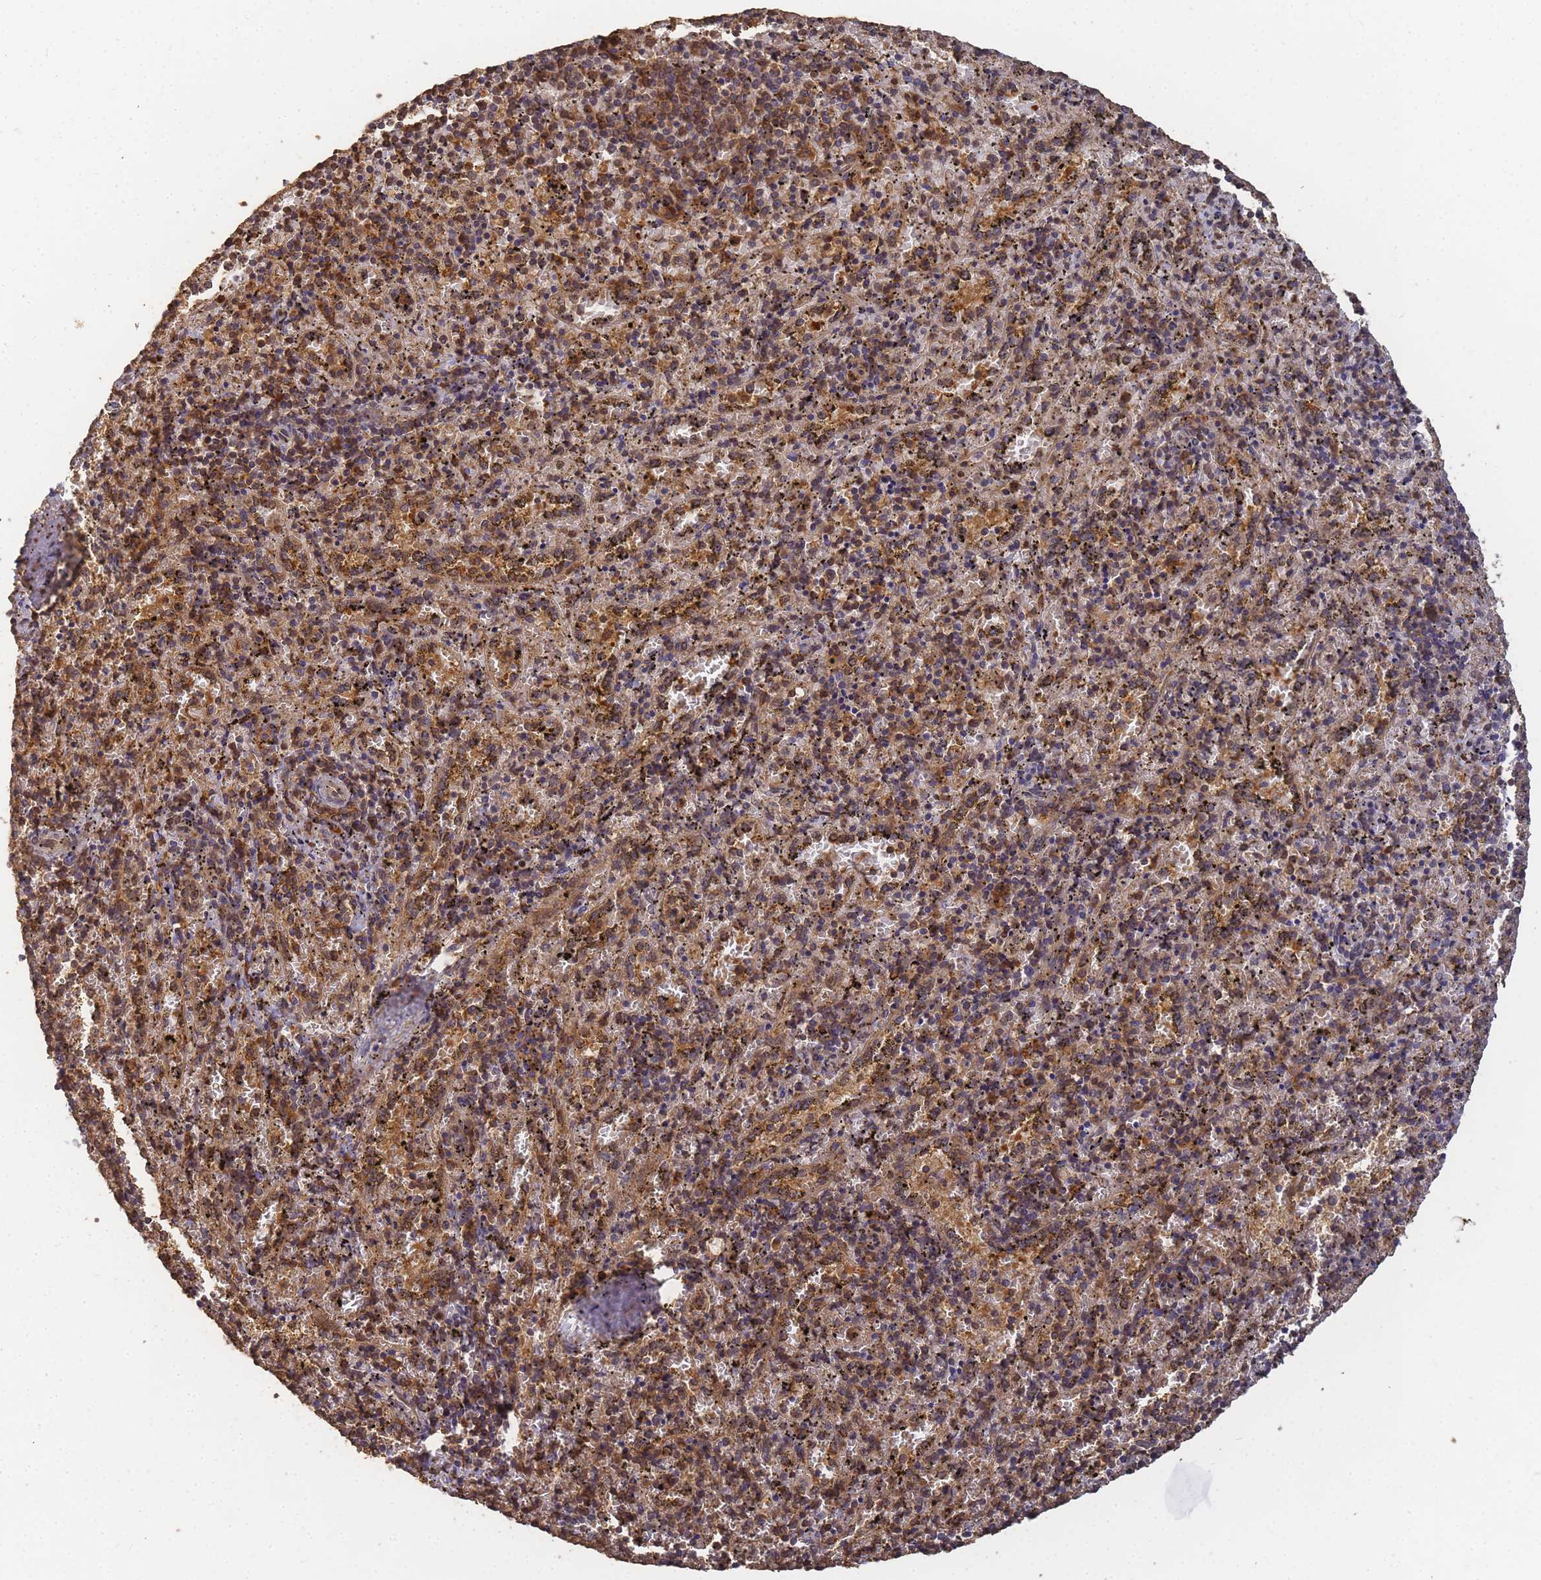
{"staining": {"intensity": "moderate", "quantity": "25%-75%", "location": "cytoplasmic/membranous"}, "tissue": "spleen", "cell_type": "Cells in red pulp", "image_type": "normal", "snomed": [{"axis": "morphology", "description": "Normal tissue, NOS"}, {"axis": "topography", "description": "Spleen"}], "caption": "Cells in red pulp exhibit moderate cytoplasmic/membranous positivity in about 25%-75% of cells in normal spleen.", "gene": "ALKBH1", "patient": {"sex": "male", "age": 11}}